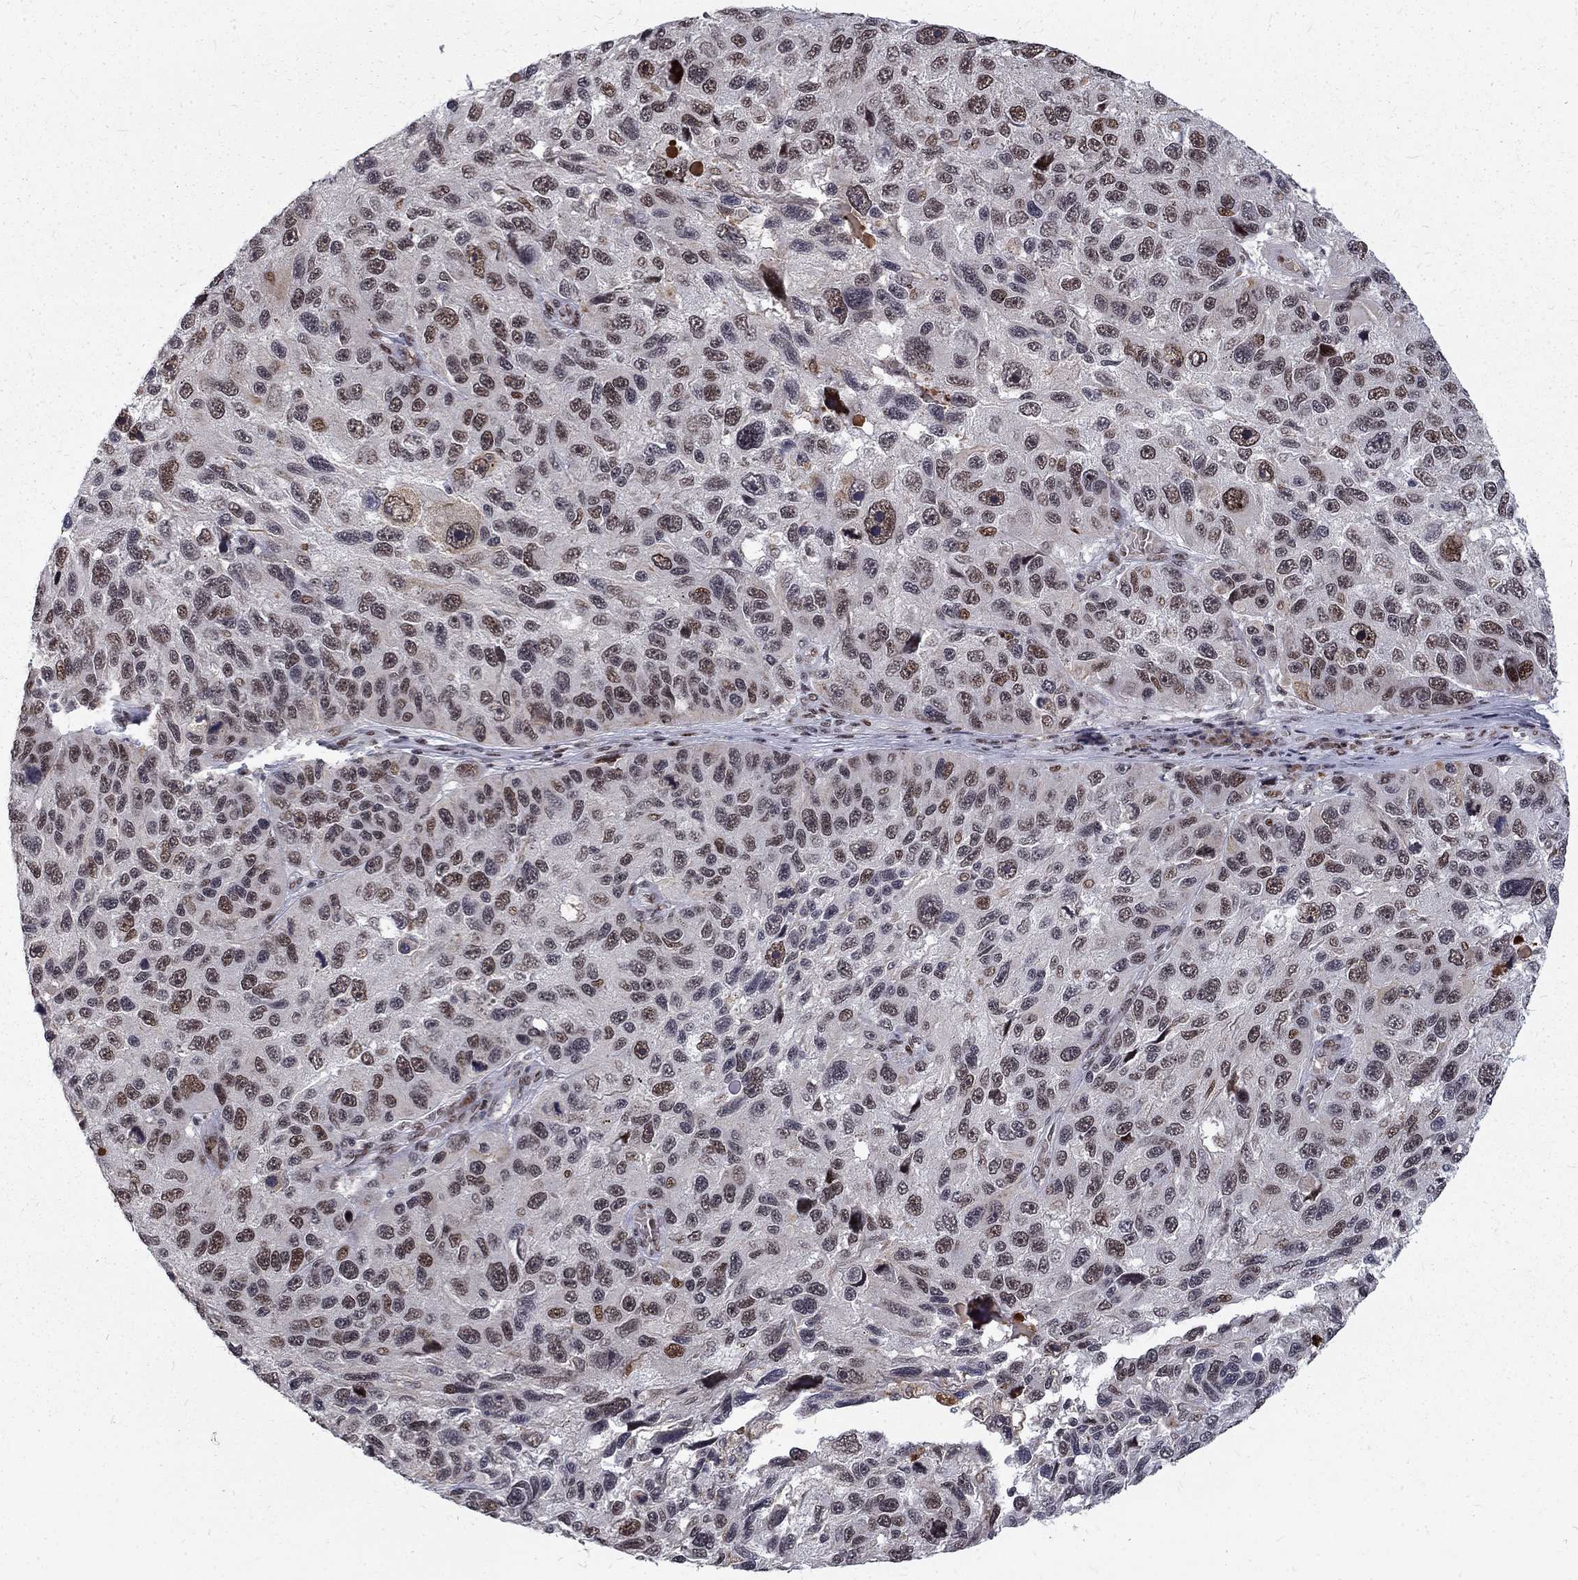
{"staining": {"intensity": "strong", "quantity": ">75%", "location": "nuclear"}, "tissue": "melanoma", "cell_type": "Tumor cells", "image_type": "cancer", "snomed": [{"axis": "morphology", "description": "Malignant melanoma, NOS"}, {"axis": "topography", "description": "Skin"}], "caption": "Human melanoma stained for a protein (brown) demonstrates strong nuclear positive expression in about >75% of tumor cells.", "gene": "TCEAL1", "patient": {"sex": "male", "age": 53}}